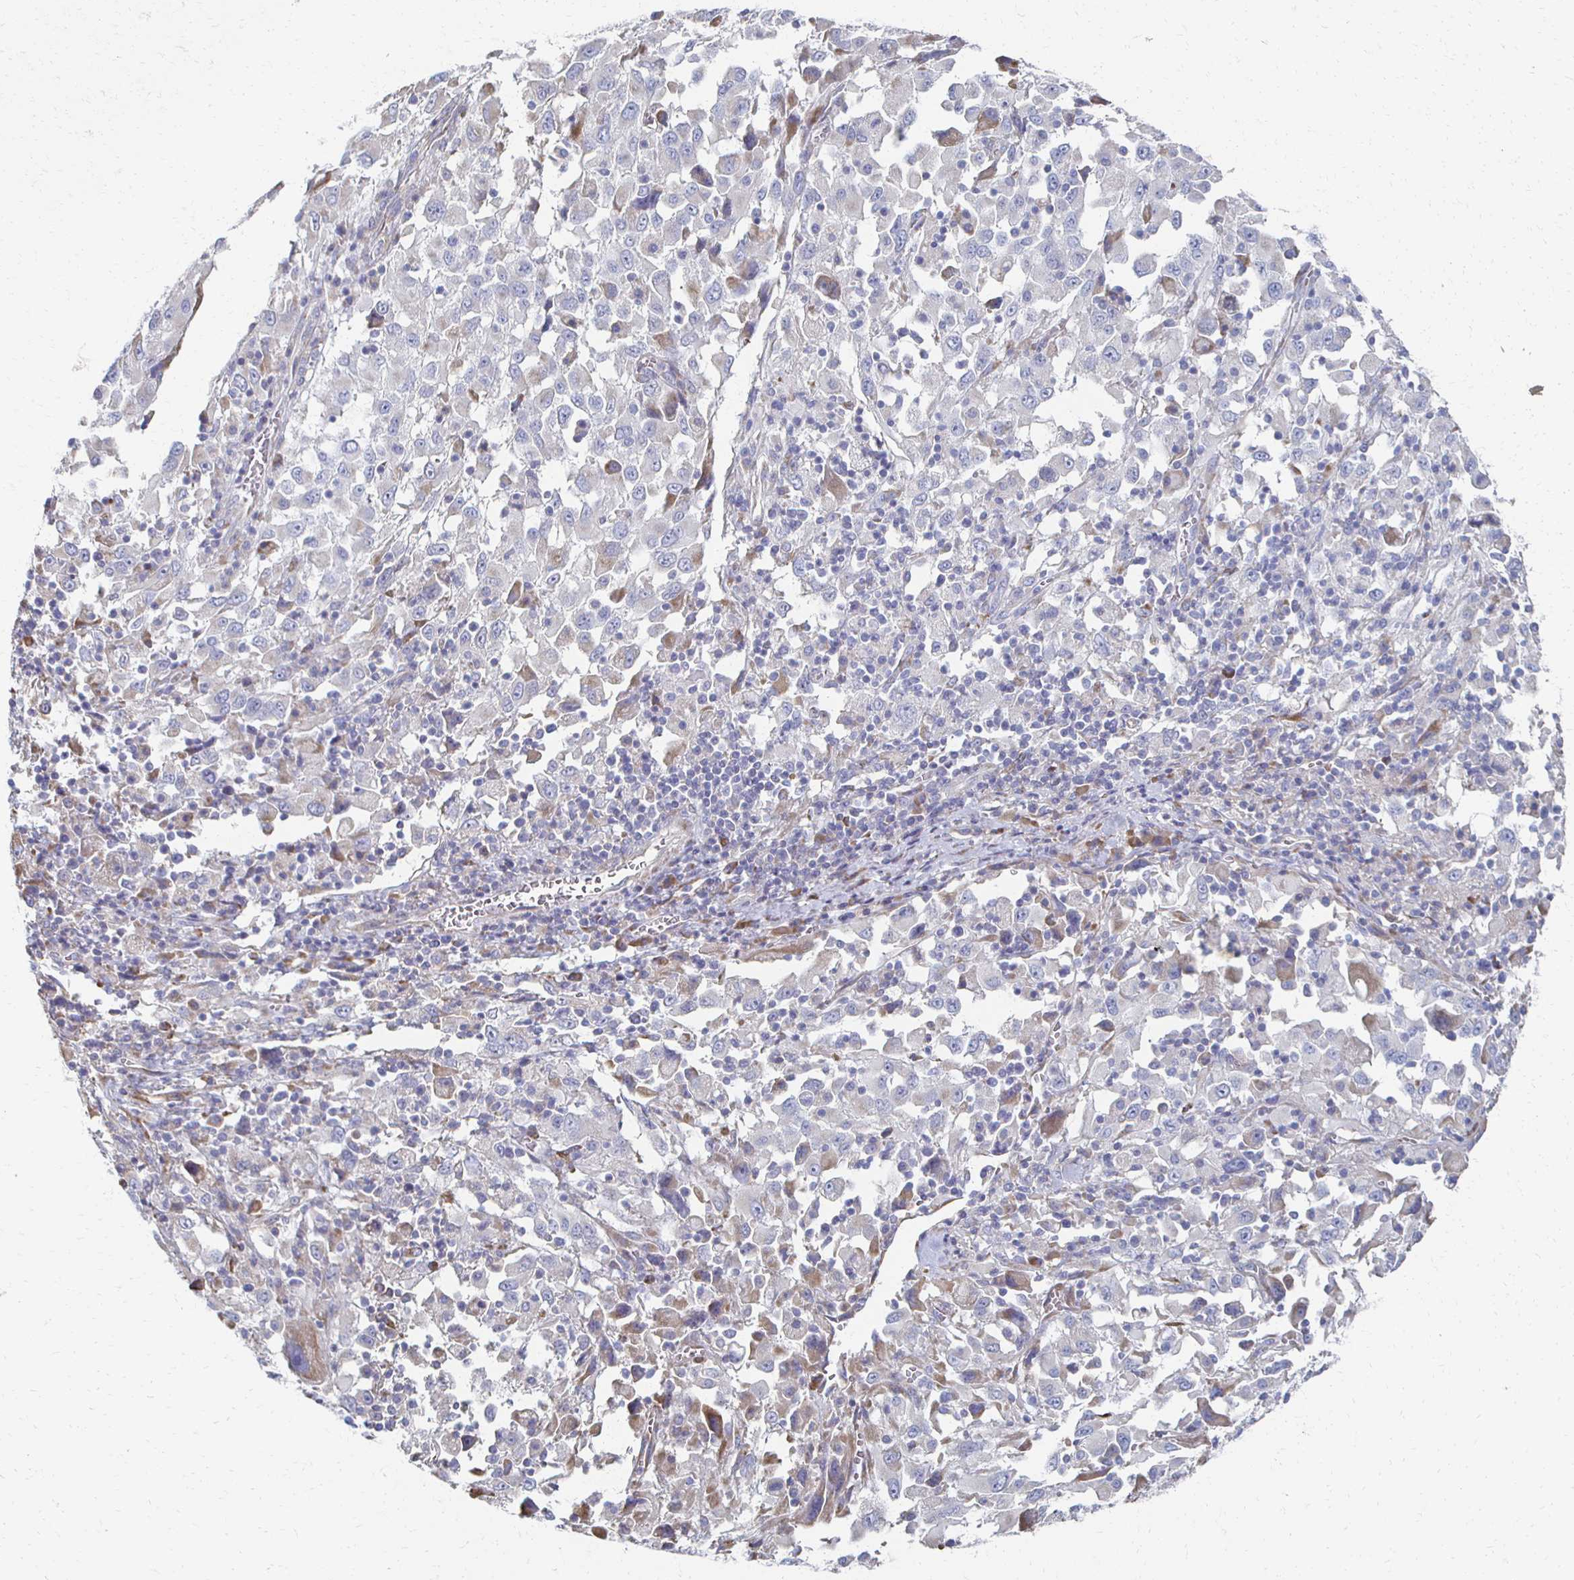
{"staining": {"intensity": "negative", "quantity": "none", "location": "none"}, "tissue": "melanoma", "cell_type": "Tumor cells", "image_type": "cancer", "snomed": [{"axis": "morphology", "description": "Malignant melanoma, Metastatic site"}, {"axis": "topography", "description": "Soft tissue"}], "caption": "This image is of malignant melanoma (metastatic site) stained with IHC to label a protein in brown with the nuclei are counter-stained blue. There is no positivity in tumor cells. Brightfield microscopy of immunohistochemistry (IHC) stained with DAB (3,3'-diaminobenzidine) (brown) and hematoxylin (blue), captured at high magnification.", "gene": "ATP1A3", "patient": {"sex": "male", "age": 50}}